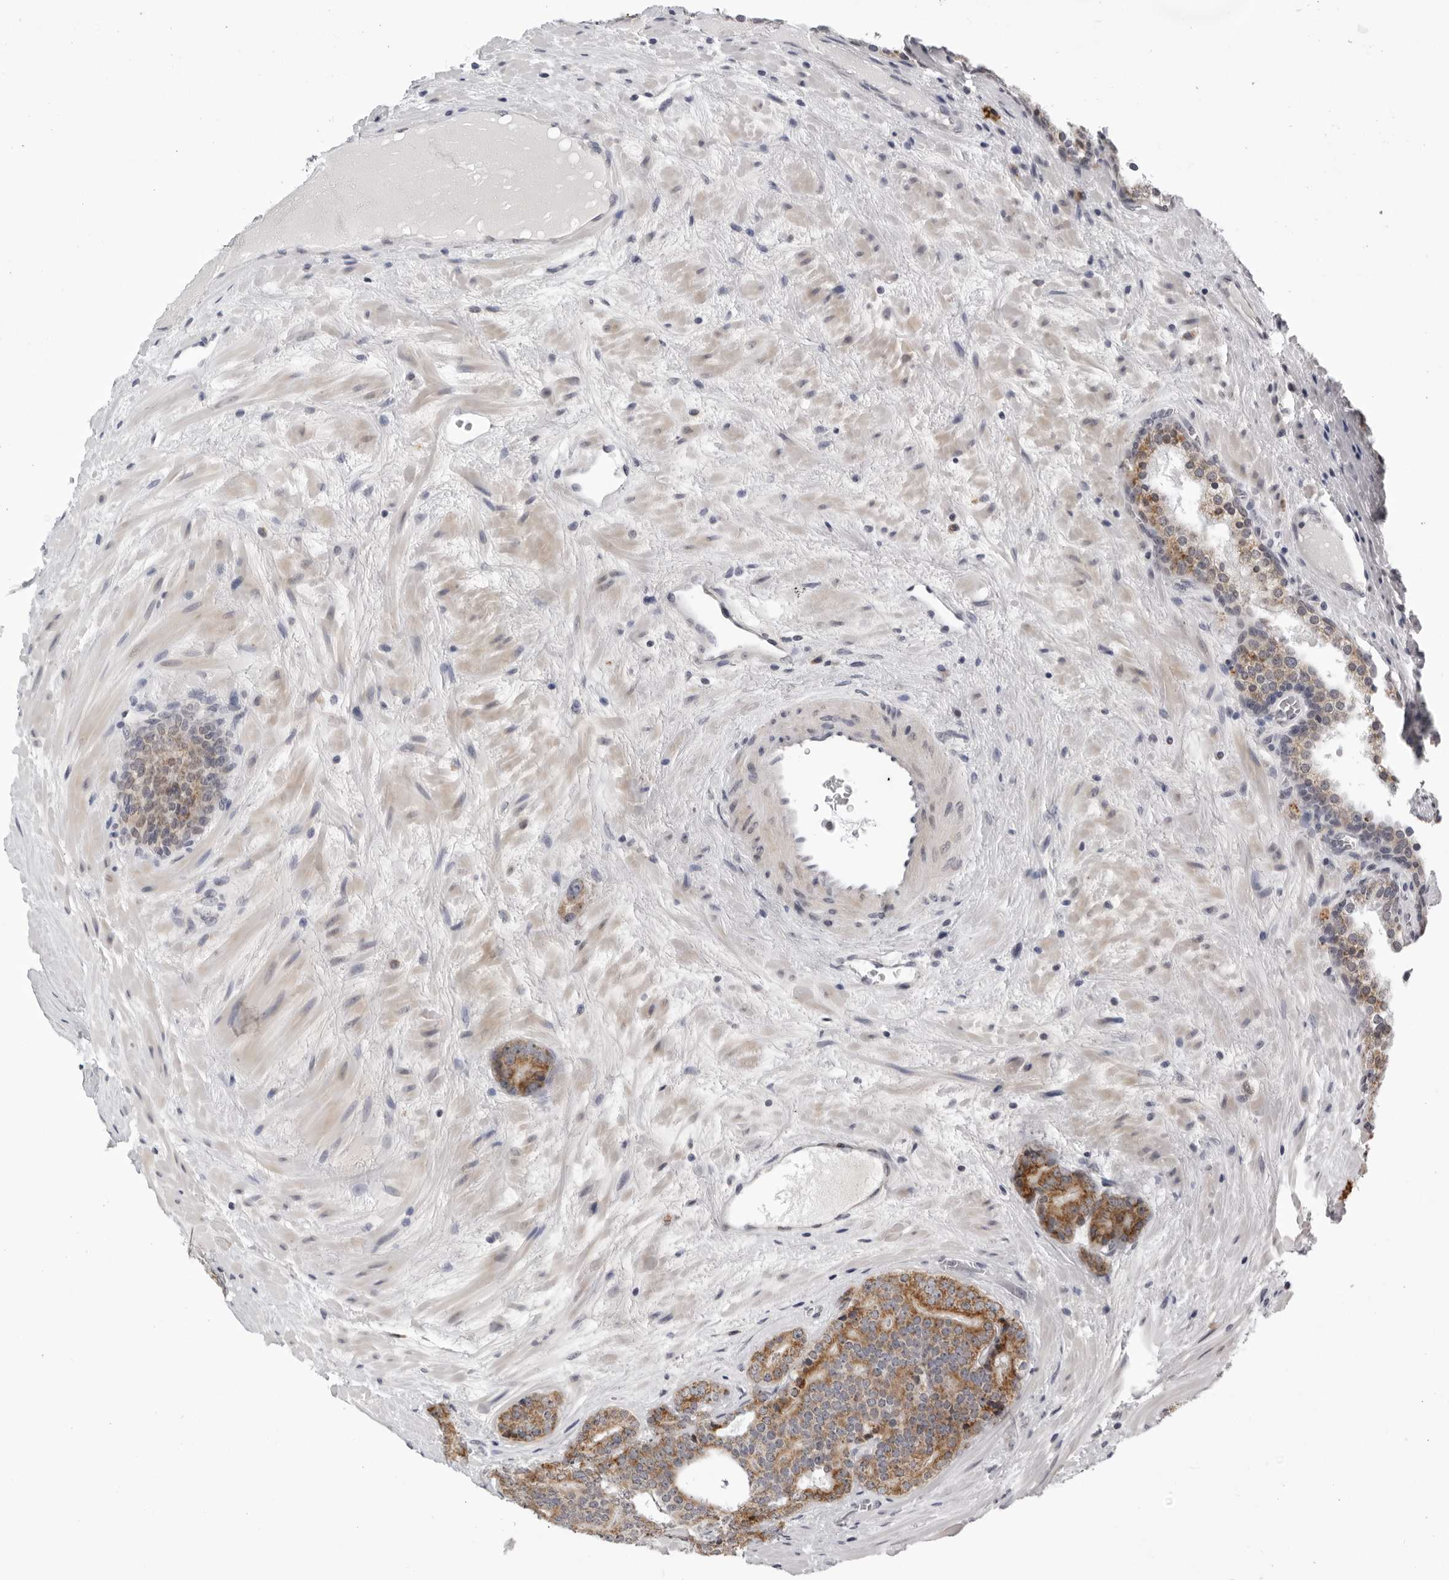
{"staining": {"intensity": "moderate", "quantity": ">75%", "location": "cytoplasmic/membranous"}, "tissue": "prostate cancer", "cell_type": "Tumor cells", "image_type": "cancer", "snomed": [{"axis": "morphology", "description": "Adenocarcinoma, High grade"}, {"axis": "topography", "description": "Prostate"}], "caption": "High-grade adenocarcinoma (prostate) stained with a protein marker demonstrates moderate staining in tumor cells.", "gene": "CPT2", "patient": {"sex": "male", "age": 56}}